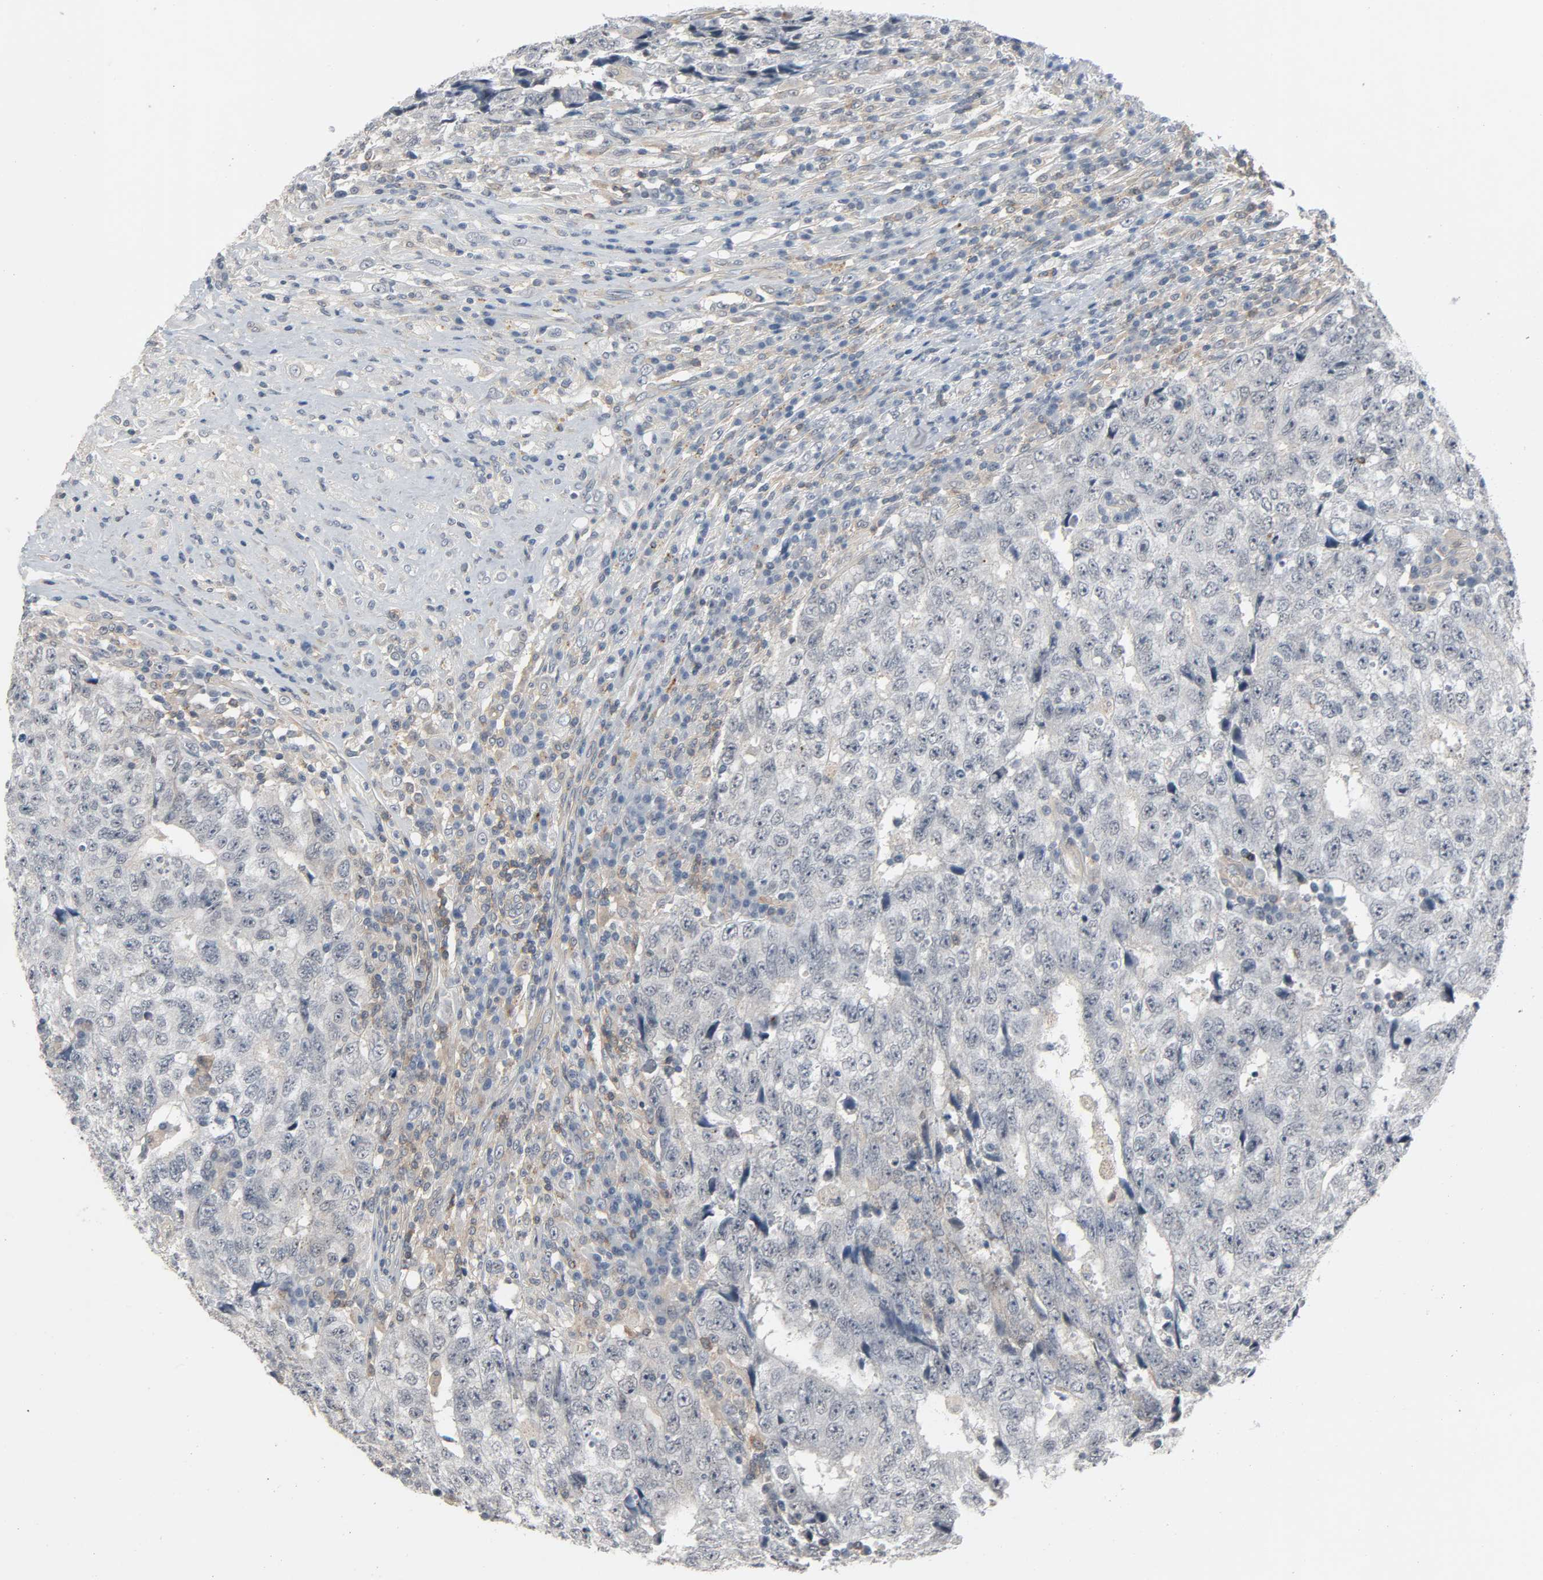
{"staining": {"intensity": "negative", "quantity": "none", "location": "none"}, "tissue": "testis cancer", "cell_type": "Tumor cells", "image_type": "cancer", "snomed": [{"axis": "morphology", "description": "Necrosis, NOS"}, {"axis": "morphology", "description": "Carcinoma, Embryonal, NOS"}, {"axis": "topography", "description": "Testis"}], "caption": "The micrograph demonstrates no staining of tumor cells in testis cancer.", "gene": "CD4", "patient": {"sex": "male", "age": 19}}